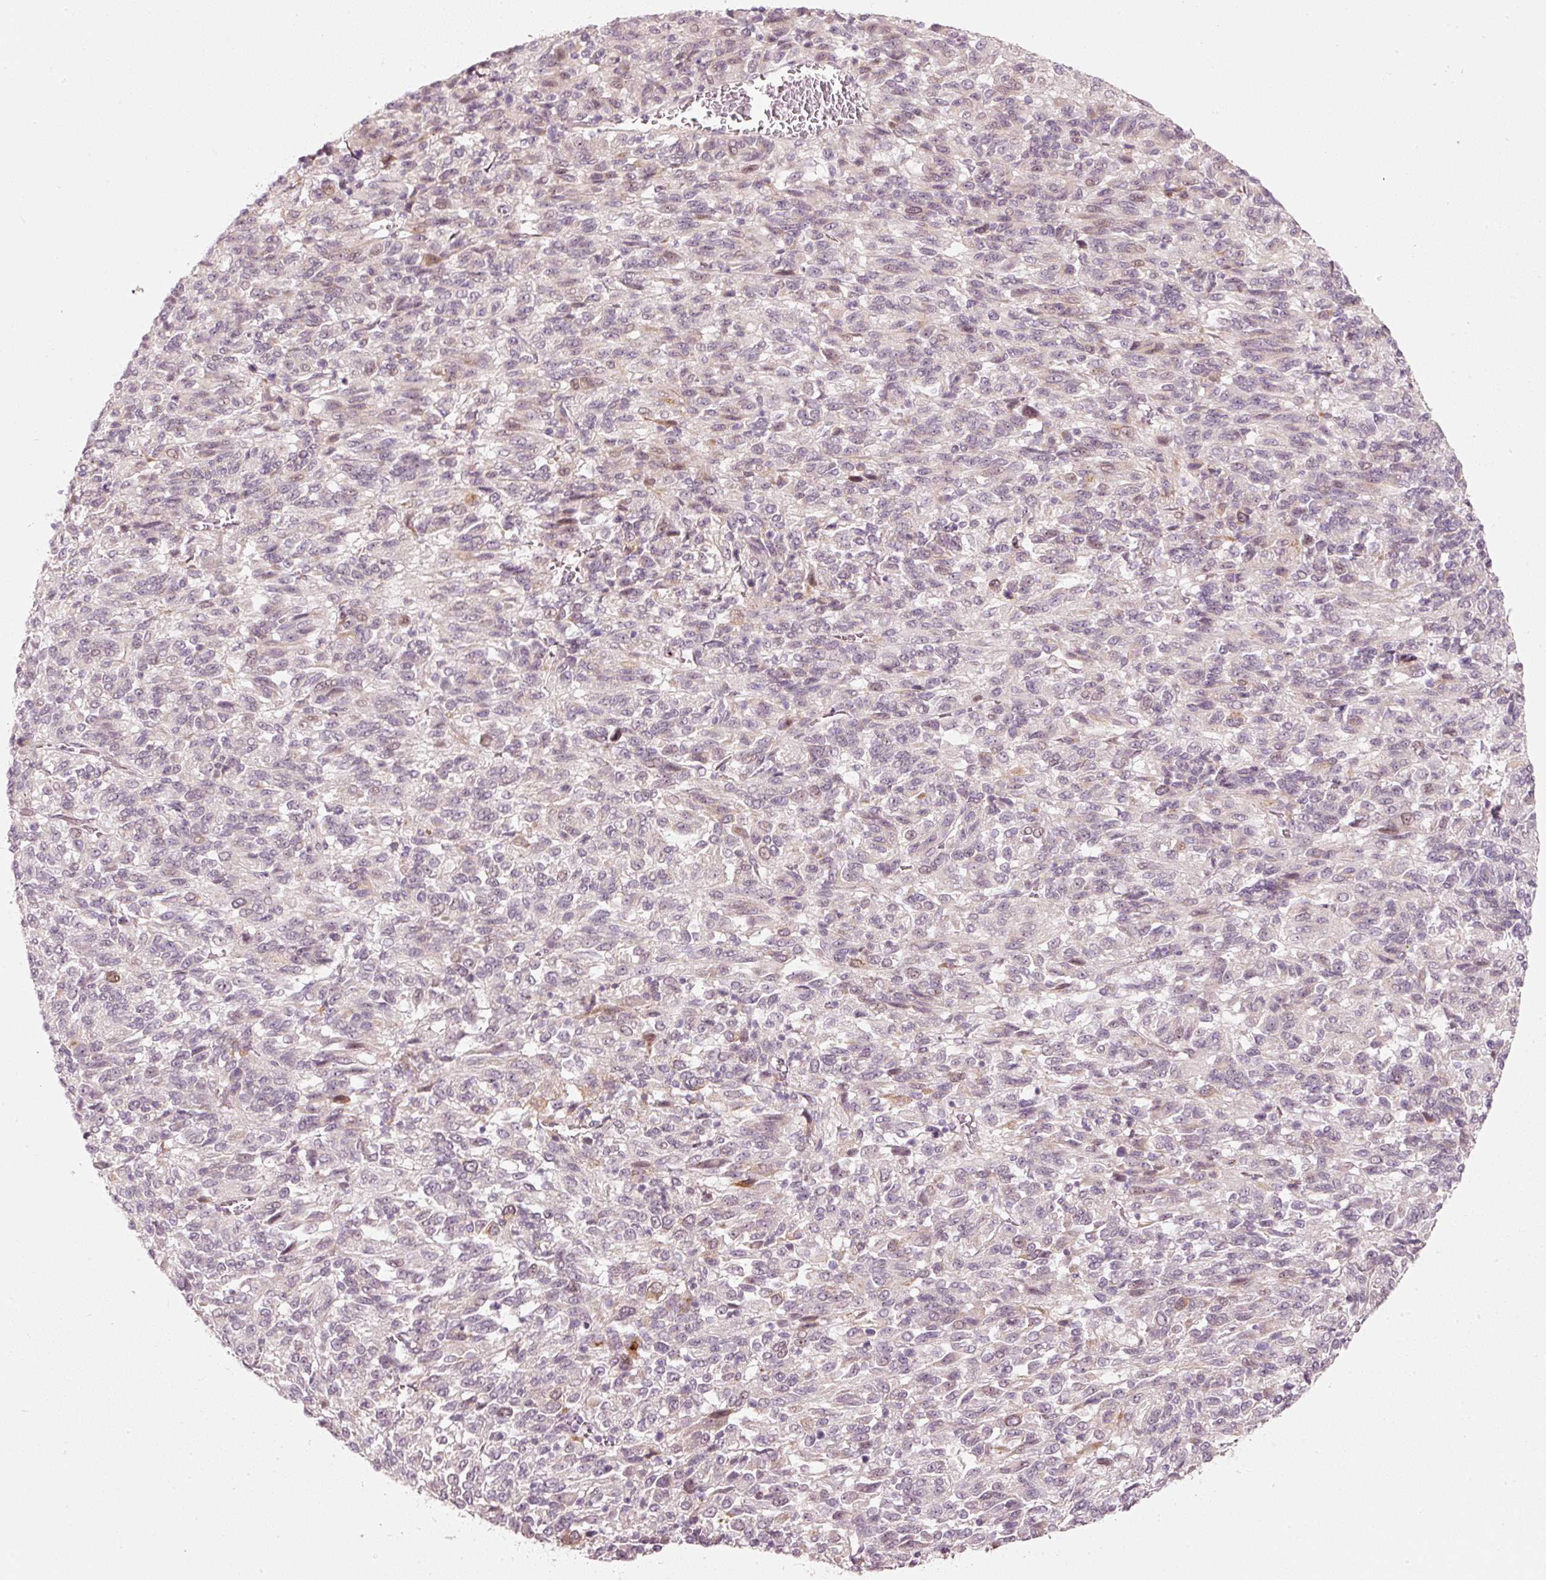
{"staining": {"intensity": "weak", "quantity": "<25%", "location": "nuclear"}, "tissue": "melanoma", "cell_type": "Tumor cells", "image_type": "cancer", "snomed": [{"axis": "morphology", "description": "Malignant melanoma, Metastatic site"}, {"axis": "topography", "description": "Lung"}], "caption": "DAB immunohistochemical staining of human melanoma shows no significant expression in tumor cells.", "gene": "SLC20A1", "patient": {"sex": "male", "age": 64}}